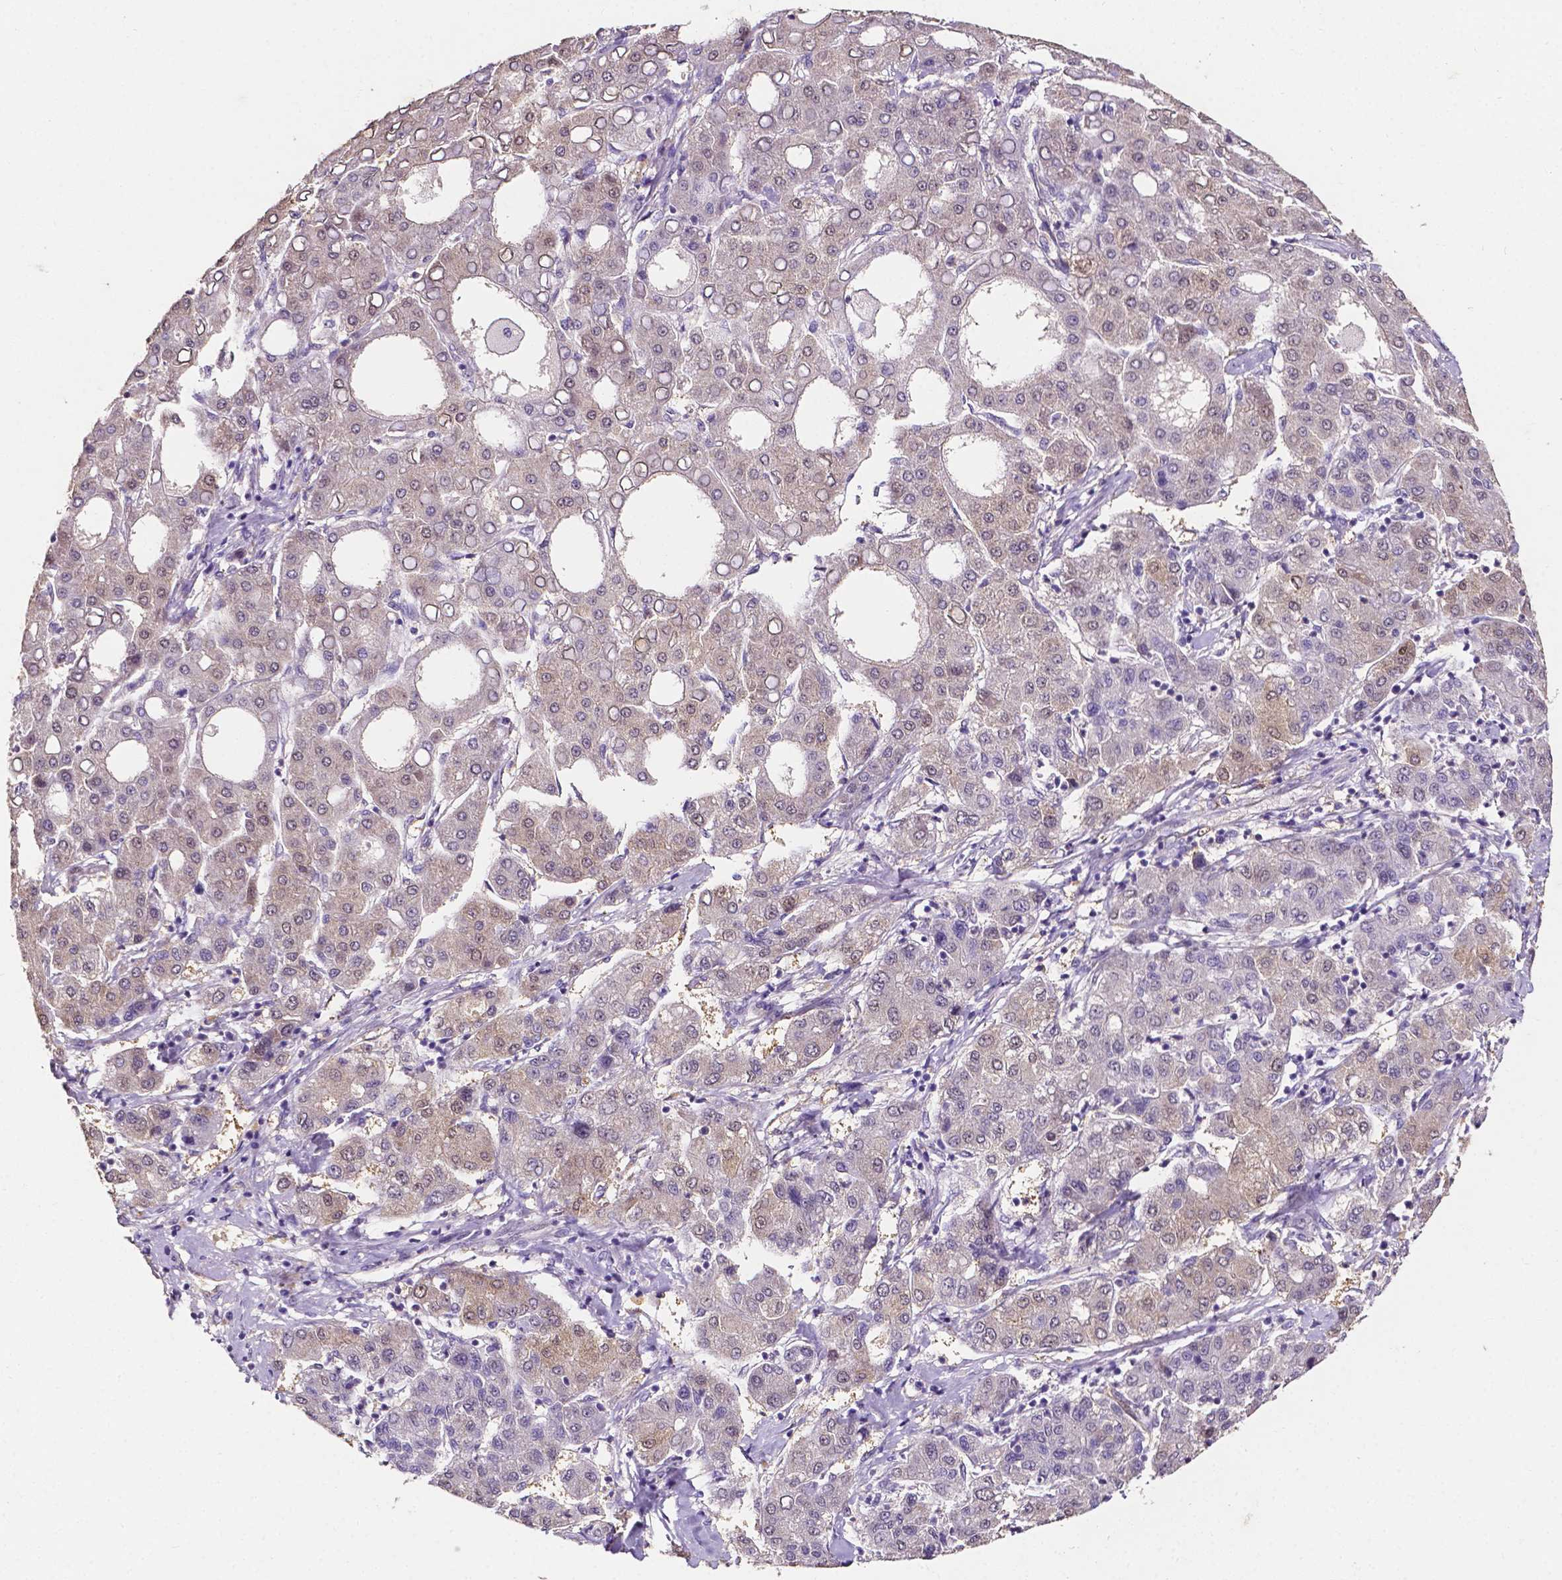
{"staining": {"intensity": "negative", "quantity": "none", "location": "none"}, "tissue": "liver cancer", "cell_type": "Tumor cells", "image_type": "cancer", "snomed": [{"axis": "morphology", "description": "Carcinoma, Hepatocellular, NOS"}, {"axis": "topography", "description": "Liver"}], "caption": "Tumor cells show no significant protein staining in liver cancer (hepatocellular carcinoma).", "gene": "PSAT1", "patient": {"sex": "male", "age": 65}}